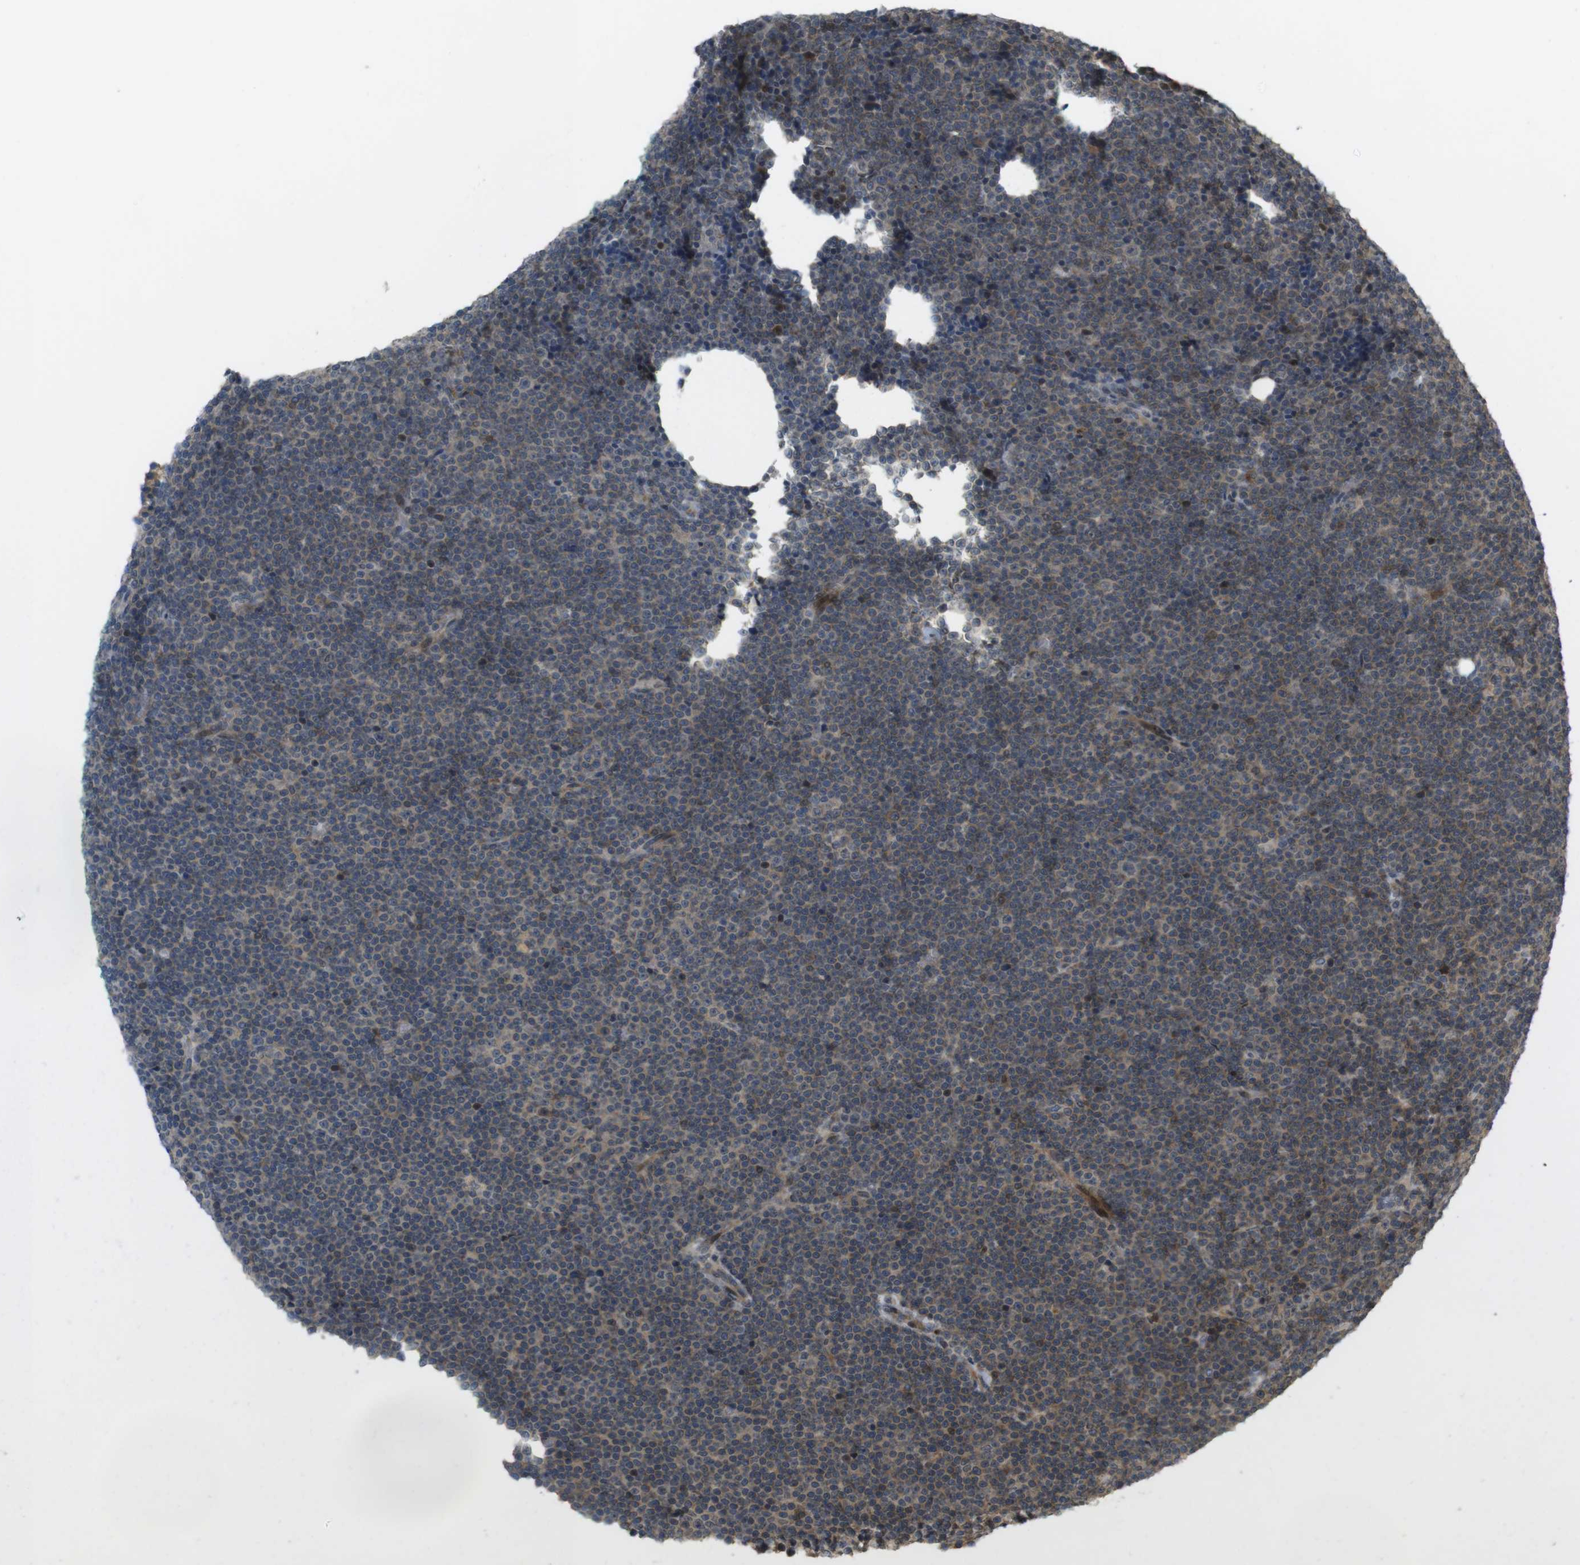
{"staining": {"intensity": "weak", "quantity": "25%-75%", "location": "cytoplasmic/membranous,nuclear"}, "tissue": "lymphoma", "cell_type": "Tumor cells", "image_type": "cancer", "snomed": [{"axis": "morphology", "description": "Malignant lymphoma, non-Hodgkin's type, Low grade"}, {"axis": "topography", "description": "Lymph node"}], "caption": "About 25%-75% of tumor cells in human lymphoma demonstrate weak cytoplasmic/membranous and nuclear protein positivity as visualized by brown immunohistochemical staining.", "gene": "TMX3", "patient": {"sex": "female", "age": 67}}